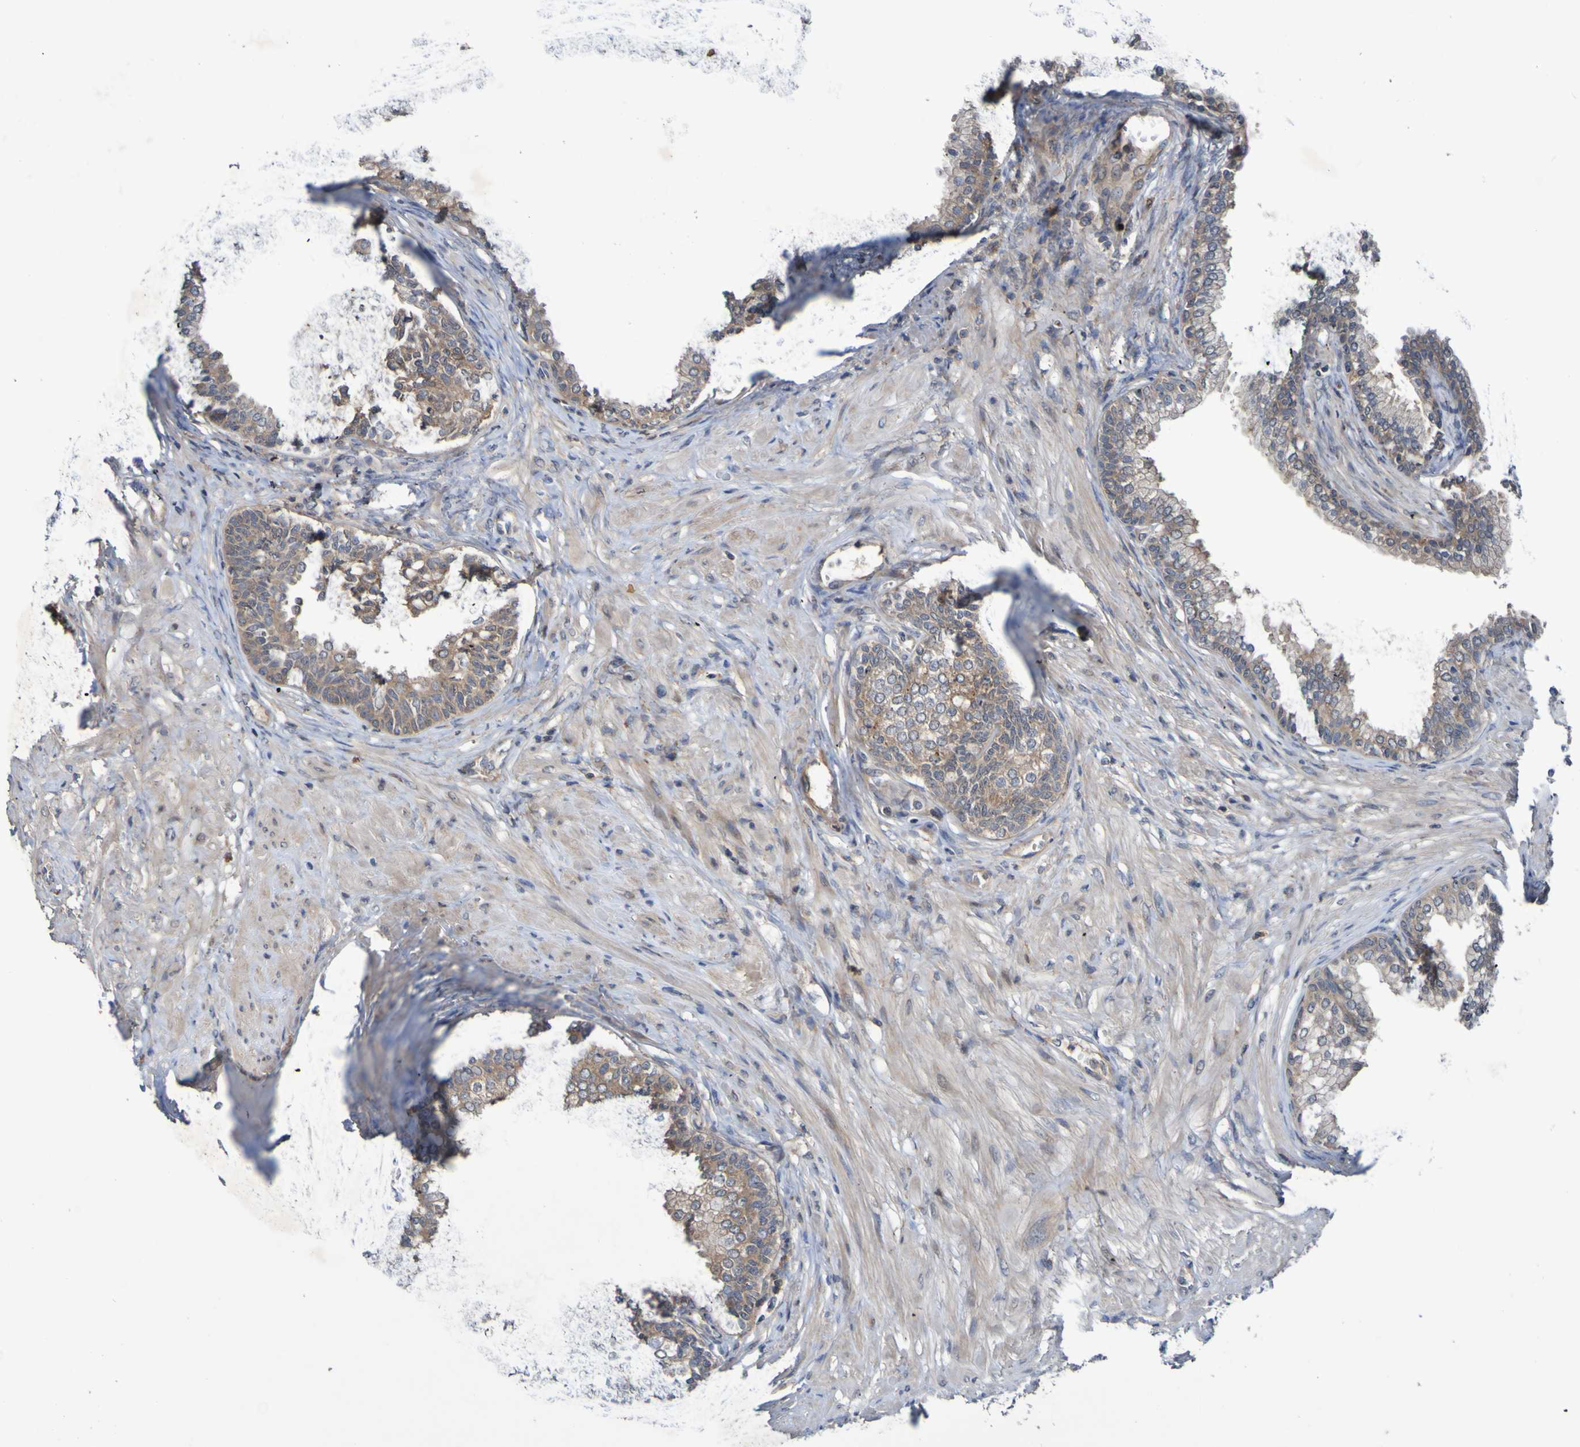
{"staining": {"intensity": "weak", "quantity": ">75%", "location": "cytoplasmic/membranous"}, "tissue": "prostate", "cell_type": "Glandular cells", "image_type": "normal", "snomed": [{"axis": "morphology", "description": "Normal tissue, NOS"}, {"axis": "morphology", "description": "Urothelial carcinoma, Low grade"}, {"axis": "topography", "description": "Urinary bladder"}, {"axis": "topography", "description": "Prostate"}], "caption": "This is an image of IHC staining of unremarkable prostate, which shows weak positivity in the cytoplasmic/membranous of glandular cells.", "gene": "SDK1", "patient": {"sex": "male", "age": 60}}